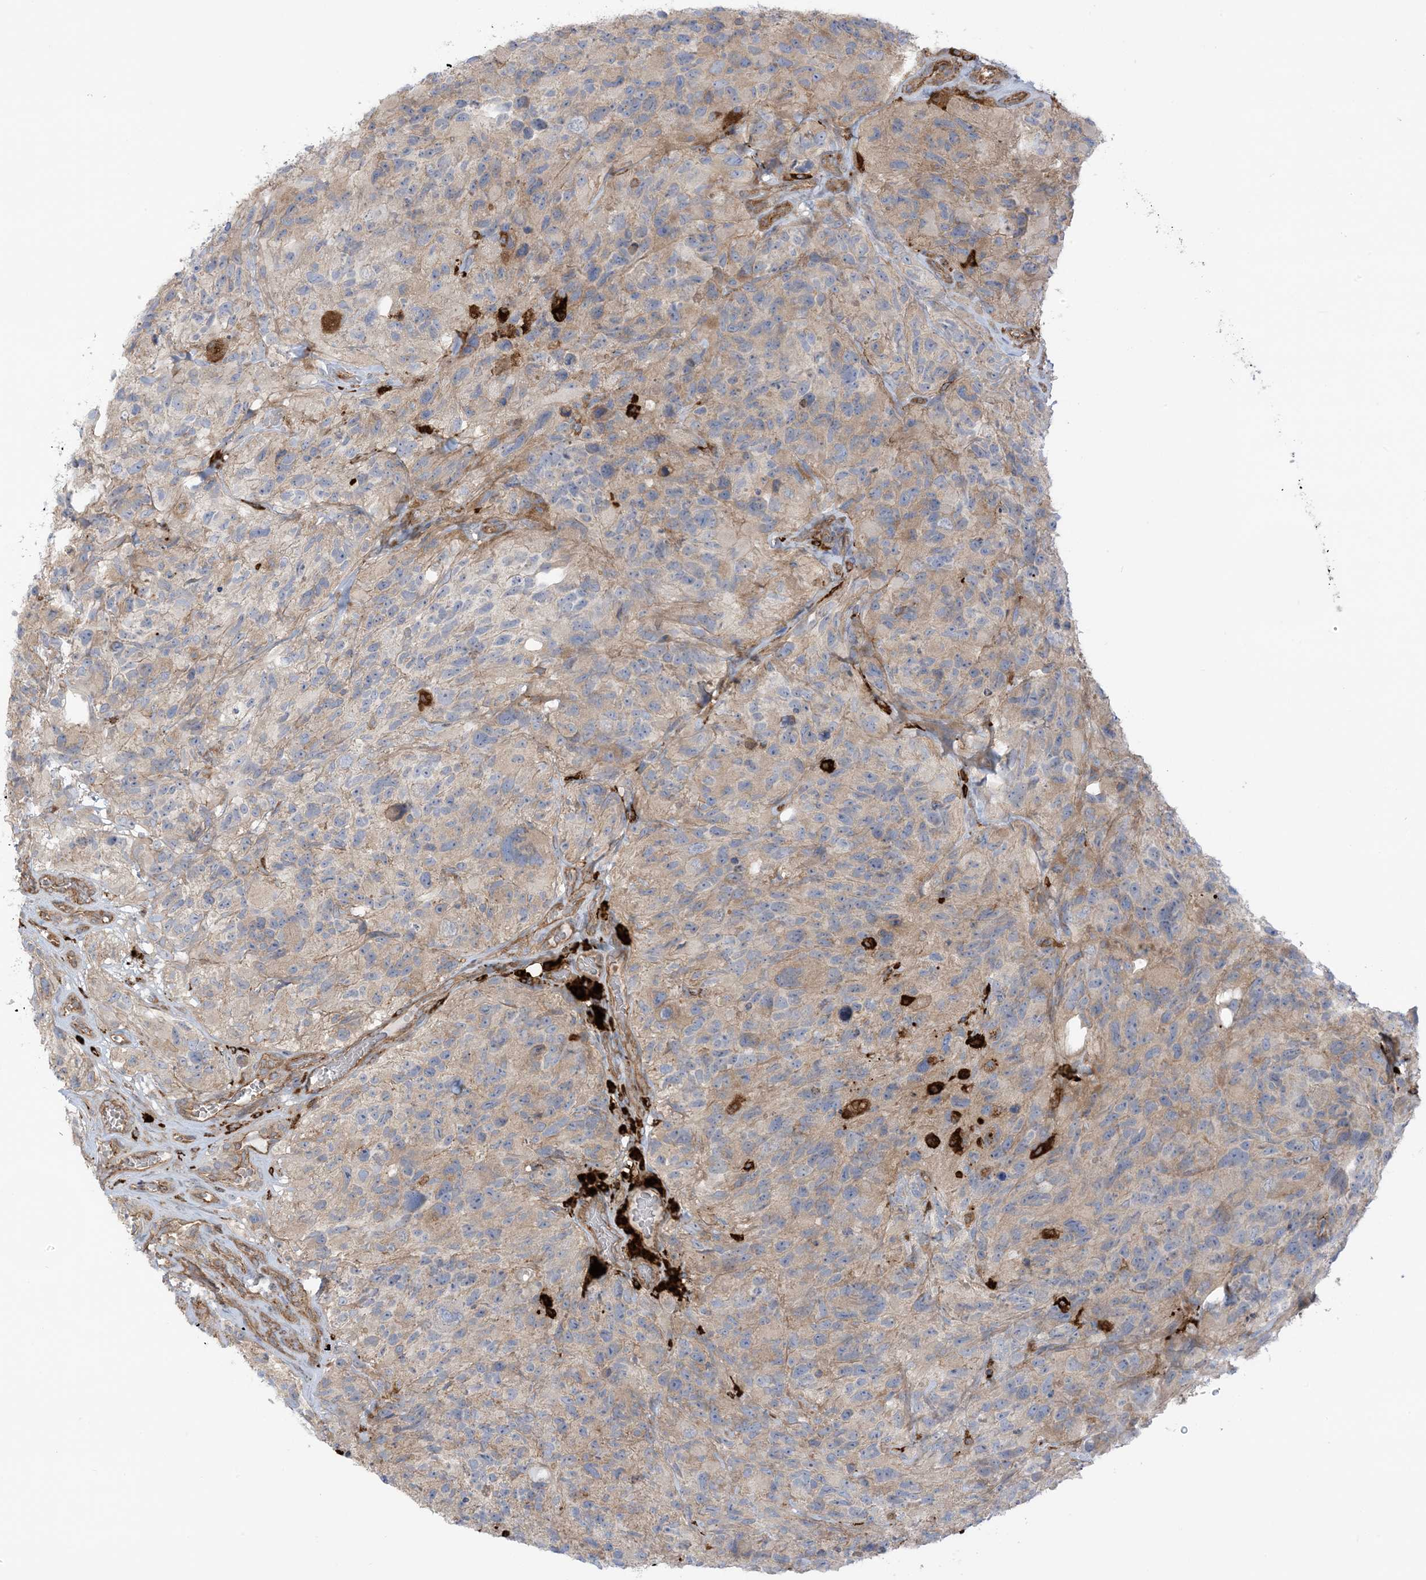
{"staining": {"intensity": "weak", "quantity": "25%-75%", "location": "cytoplasmic/membranous"}, "tissue": "glioma", "cell_type": "Tumor cells", "image_type": "cancer", "snomed": [{"axis": "morphology", "description": "Glioma, malignant, High grade"}, {"axis": "topography", "description": "Brain"}], "caption": "Weak cytoplasmic/membranous protein expression is appreciated in about 25%-75% of tumor cells in glioma.", "gene": "ICMT", "patient": {"sex": "male", "age": 69}}